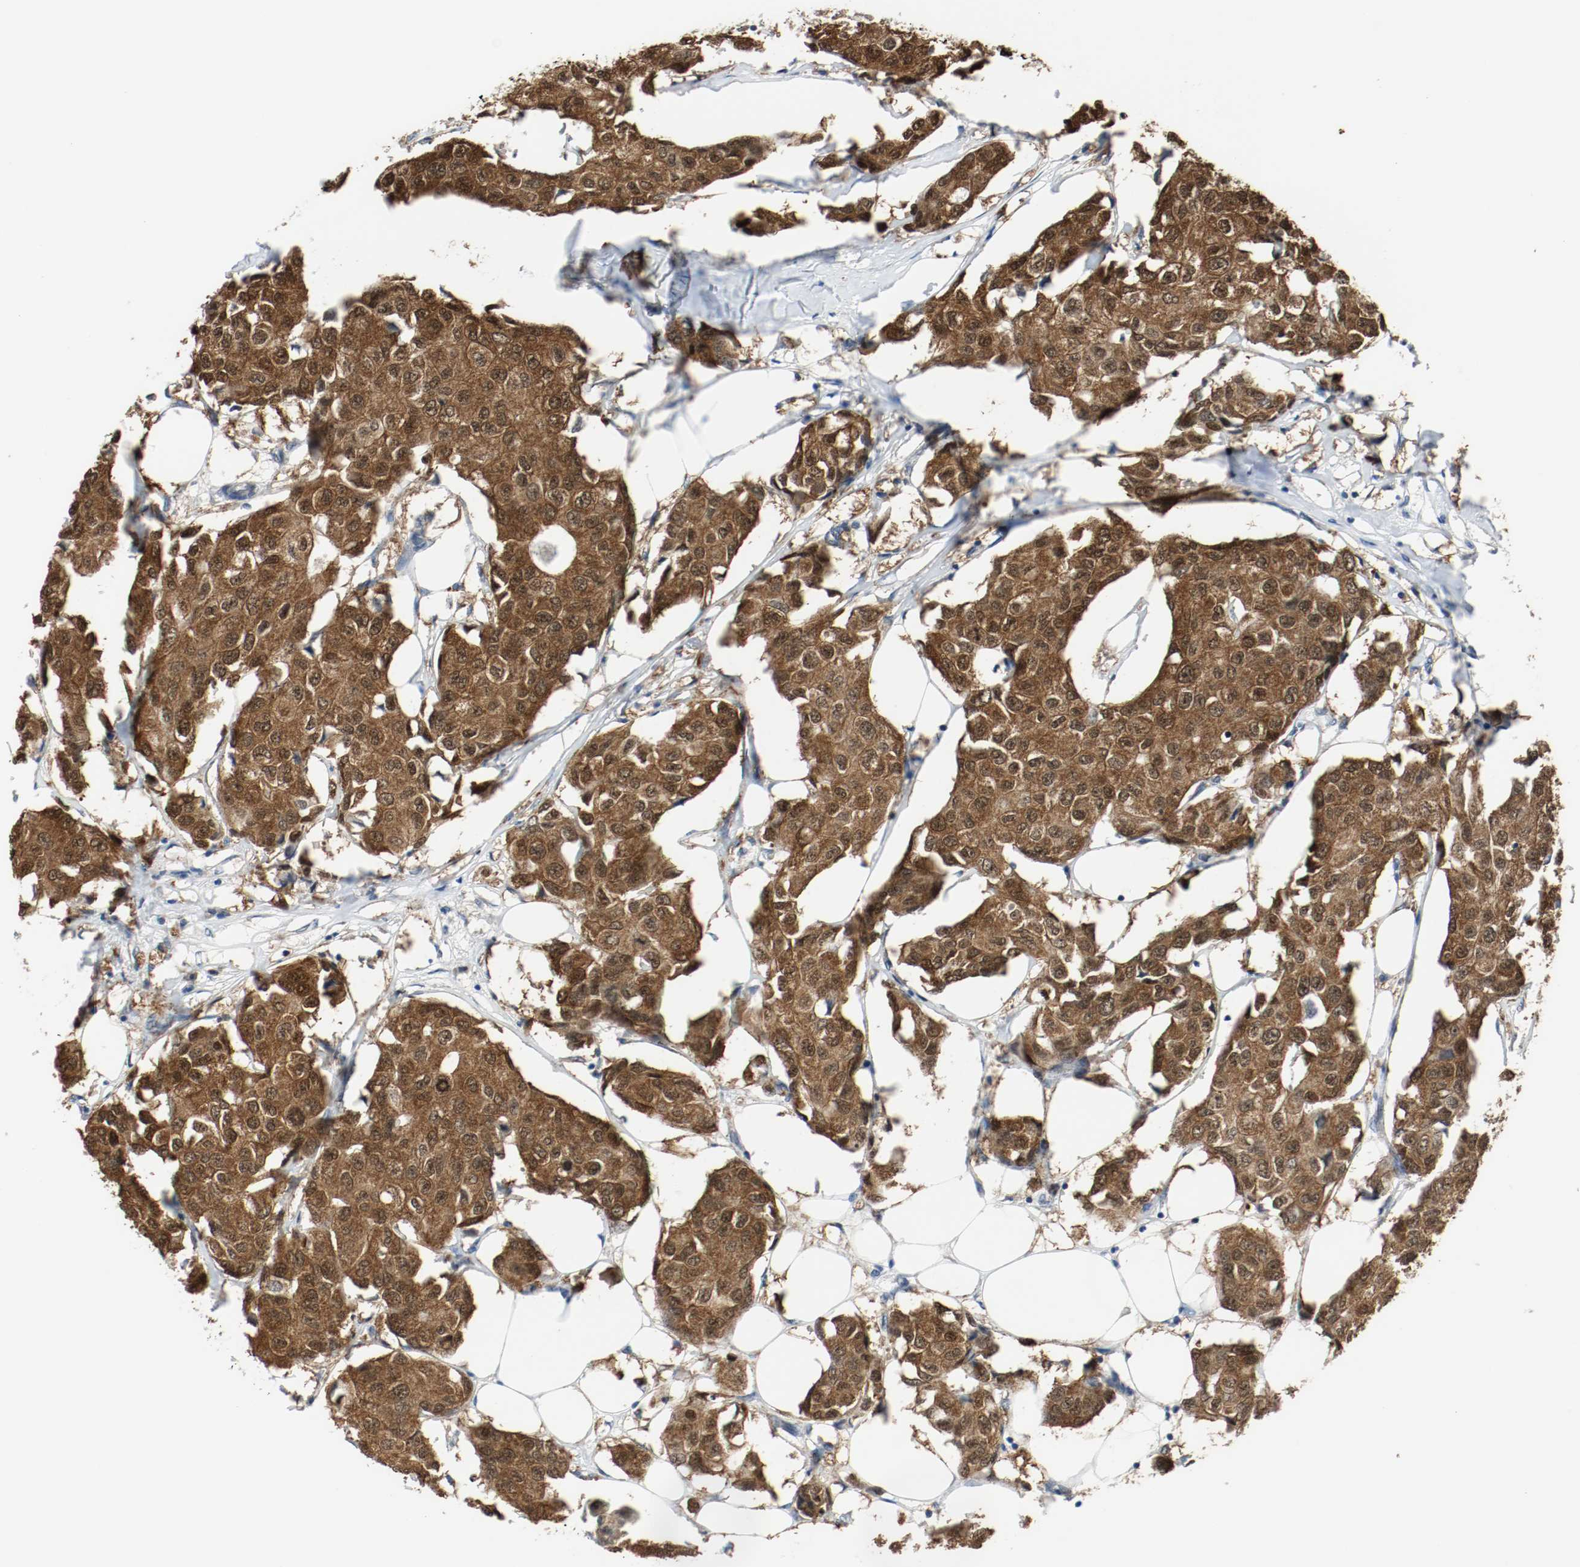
{"staining": {"intensity": "strong", "quantity": ">75%", "location": "cytoplasmic/membranous,nuclear"}, "tissue": "breast cancer", "cell_type": "Tumor cells", "image_type": "cancer", "snomed": [{"axis": "morphology", "description": "Duct carcinoma"}, {"axis": "topography", "description": "Breast"}], "caption": "Immunohistochemistry staining of breast cancer, which displays high levels of strong cytoplasmic/membranous and nuclear expression in about >75% of tumor cells indicating strong cytoplasmic/membranous and nuclear protein staining. The staining was performed using DAB (3,3'-diaminobenzidine) (brown) for protein detection and nuclei were counterstained in hematoxylin (blue).", "gene": "PPME1", "patient": {"sex": "female", "age": 80}}